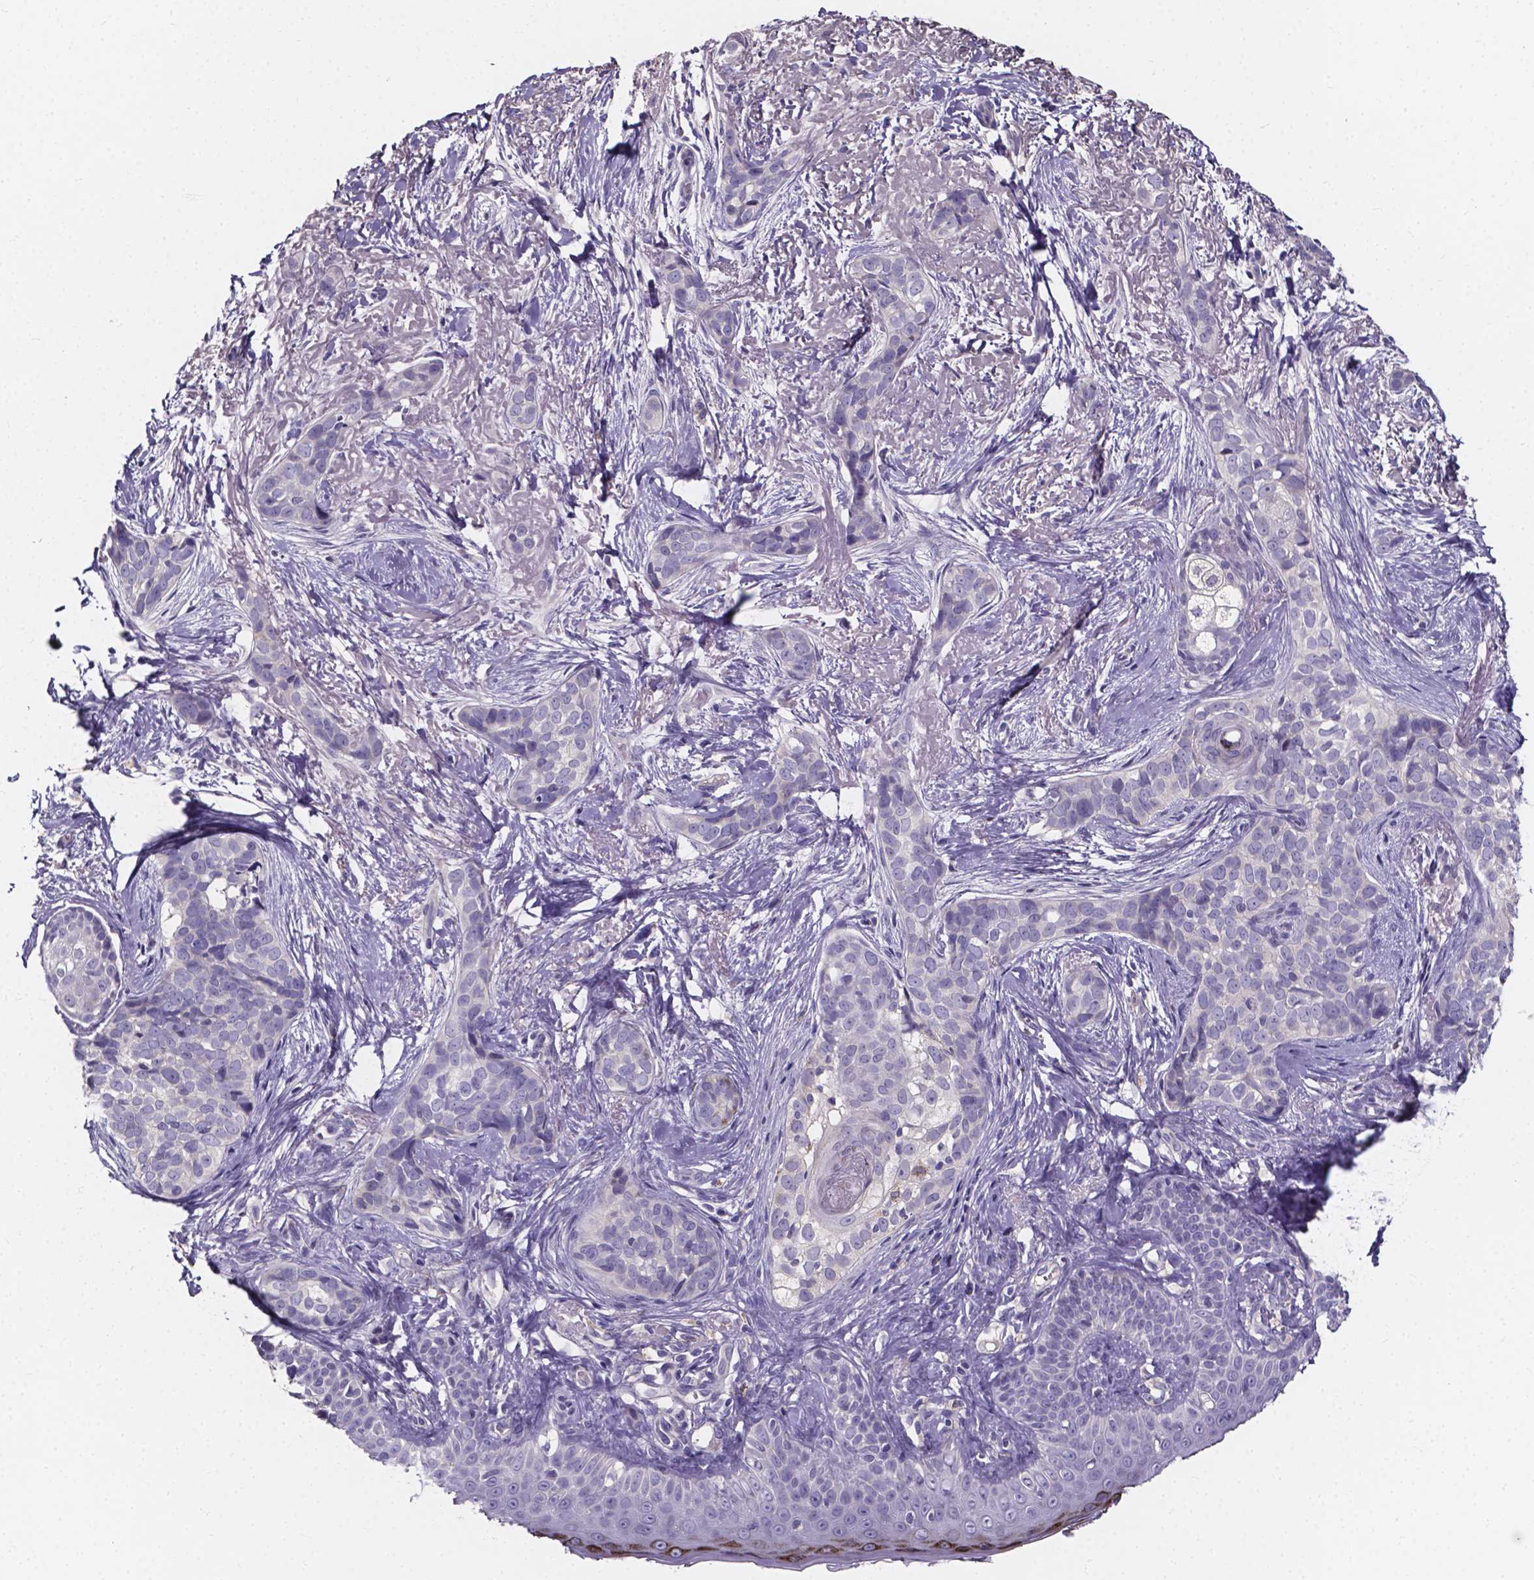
{"staining": {"intensity": "negative", "quantity": "none", "location": "none"}, "tissue": "skin cancer", "cell_type": "Tumor cells", "image_type": "cancer", "snomed": [{"axis": "morphology", "description": "Basal cell carcinoma"}, {"axis": "topography", "description": "Skin"}], "caption": "IHC micrograph of neoplastic tissue: skin cancer (basal cell carcinoma) stained with DAB shows no significant protein staining in tumor cells.", "gene": "SPOCD1", "patient": {"sex": "male", "age": 87}}